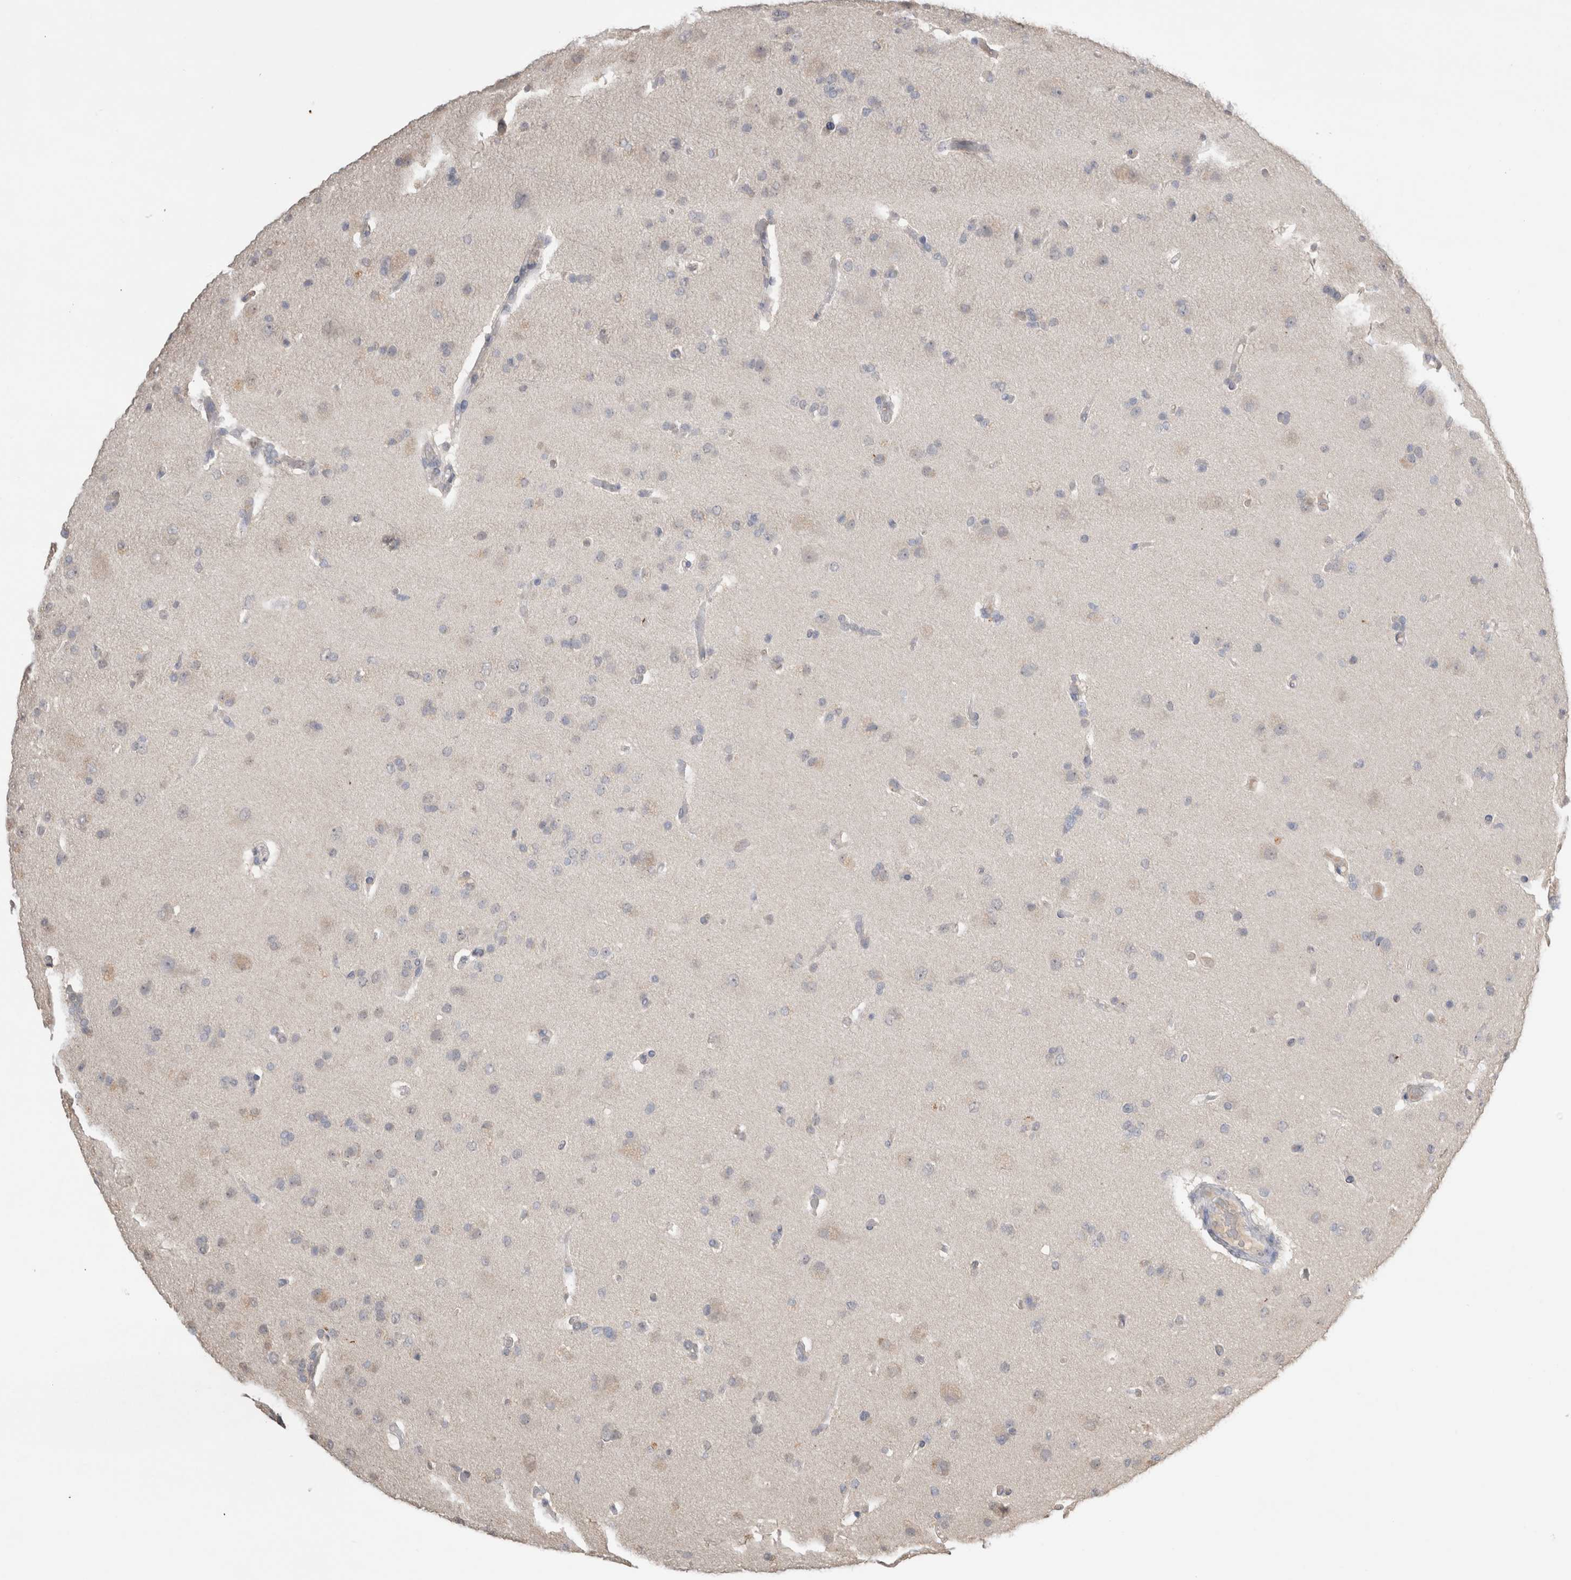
{"staining": {"intensity": "negative", "quantity": "none", "location": "none"}, "tissue": "glioma", "cell_type": "Tumor cells", "image_type": "cancer", "snomed": [{"axis": "morphology", "description": "Glioma, malignant, High grade"}, {"axis": "topography", "description": "Brain"}], "caption": "The histopathology image exhibits no significant expression in tumor cells of glioma. Brightfield microscopy of immunohistochemistry stained with DAB (brown) and hematoxylin (blue), captured at high magnification.", "gene": "NAALADL2", "patient": {"sex": "male", "age": 72}}